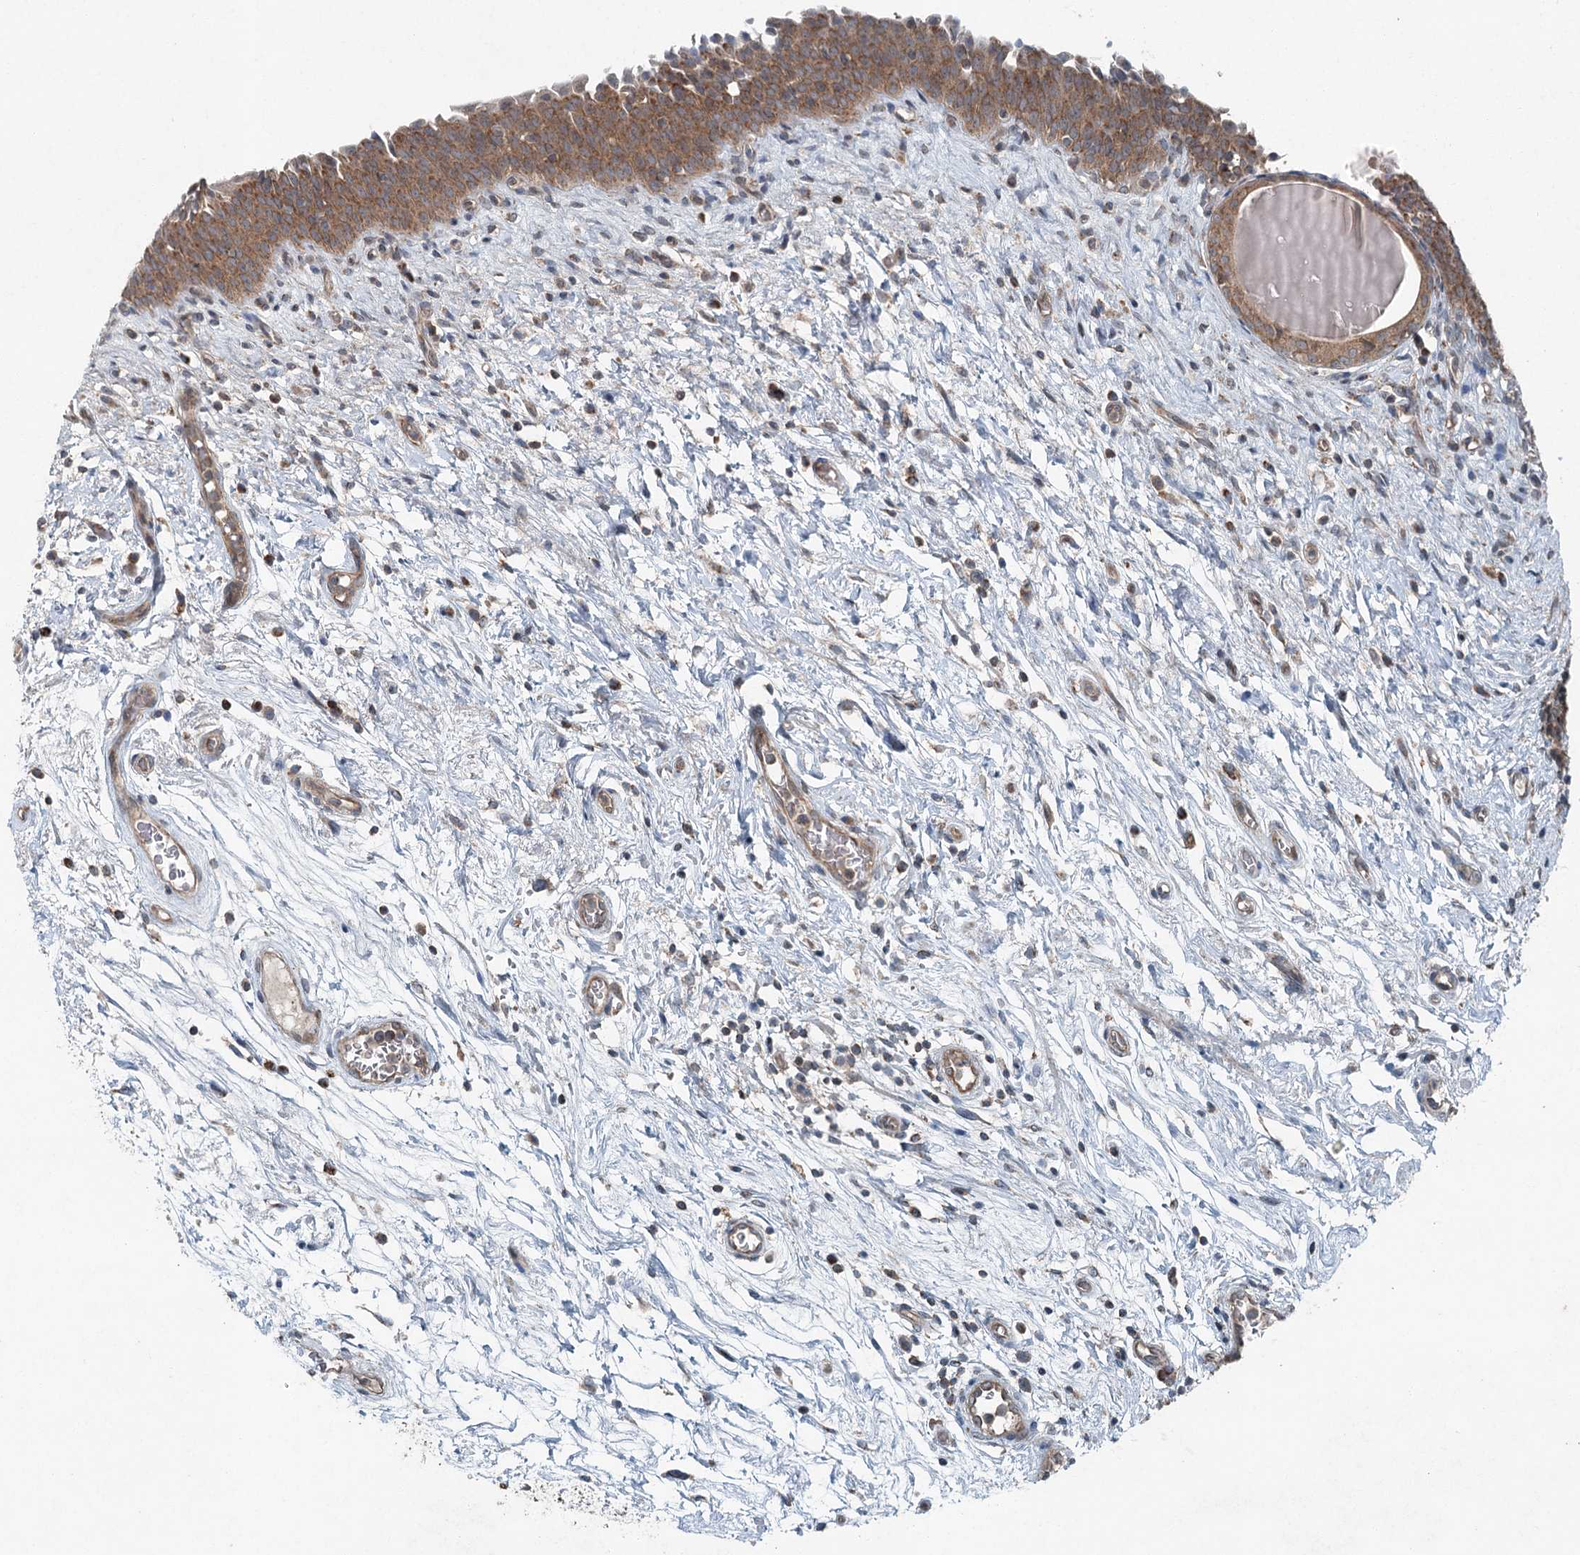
{"staining": {"intensity": "moderate", "quantity": ">75%", "location": "cytoplasmic/membranous"}, "tissue": "urinary bladder", "cell_type": "Urothelial cells", "image_type": "normal", "snomed": [{"axis": "morphology", "description": "Normal tissue, NOS"}, {"axis": "topography", "description": "Urinary bladder"}], "caption": "IHC (DAB (3,3'-diaminobenzidine)) staining of benign urinary bladder reveals moderate cytoplasmic/membranous protein expression in about >75% of urothelial cells.", "gene": "SKIC3", "patient": {"sex": "male", "age": 83}}